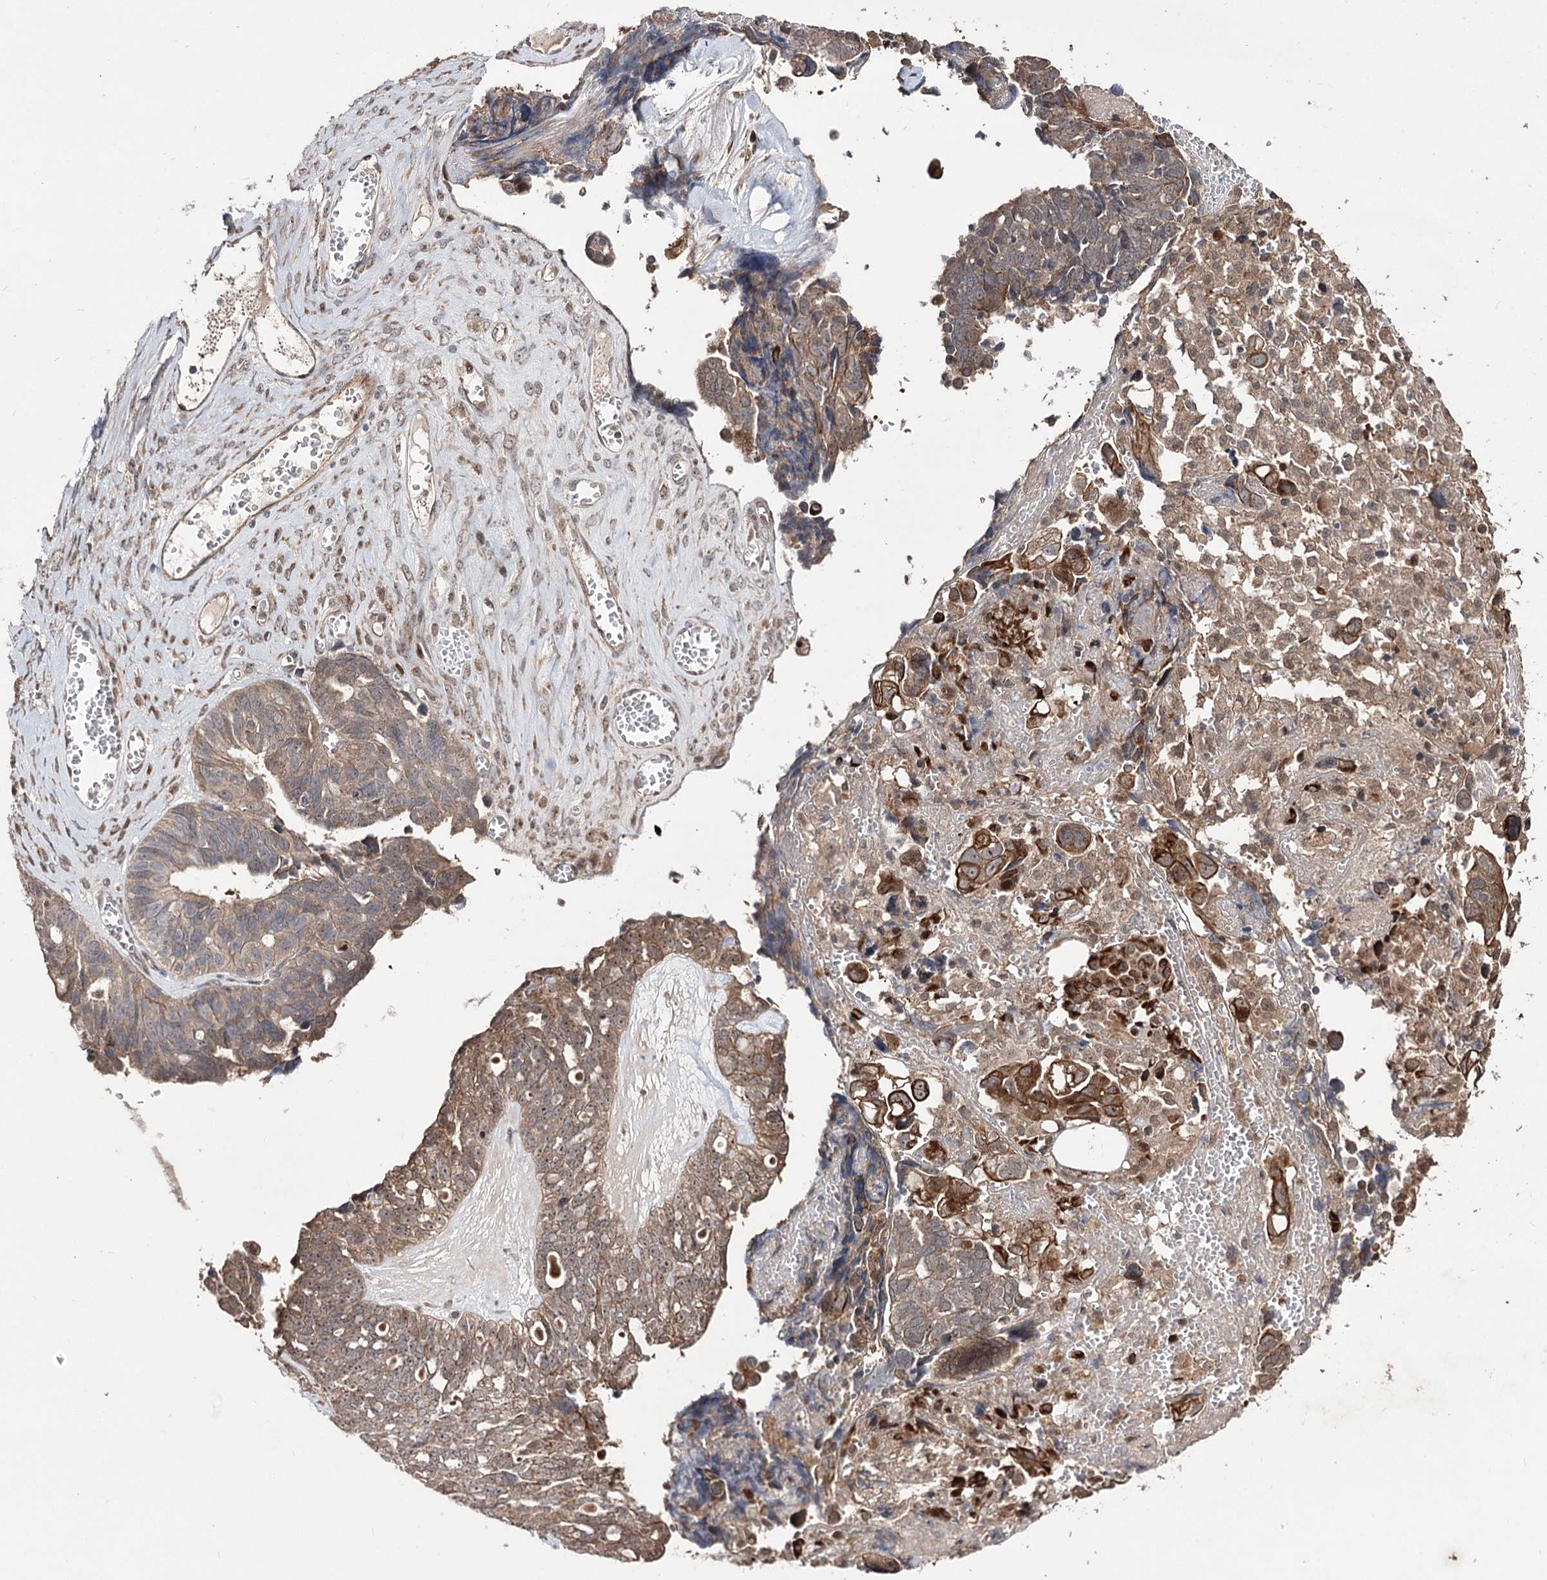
{"staining": {"intensity": "moderate", "quantity": ">75%", "location": "cytoplasmic/membranous"}, "tissue": "ovarian cancer", "cell_type": "Tumor cells", "image_type": "cancer", "snomed": [{"axis": "morphology", "description": "Cystadenocarcinoma, serous, NOS"}, {"axis": "topography", "description": "Ovary"}], "caption": "Immunohistochemistry (IHC) histopathology image of human ovarian serous cystadenocarcinoma stained for a protein (brown), which demonstrates medium levels of moderate cytoplasmic/membranous positivity in approximately >75% of tumor cells.", "gene": "CPNE8", "patient": {"sex": "female", "age": 79}}